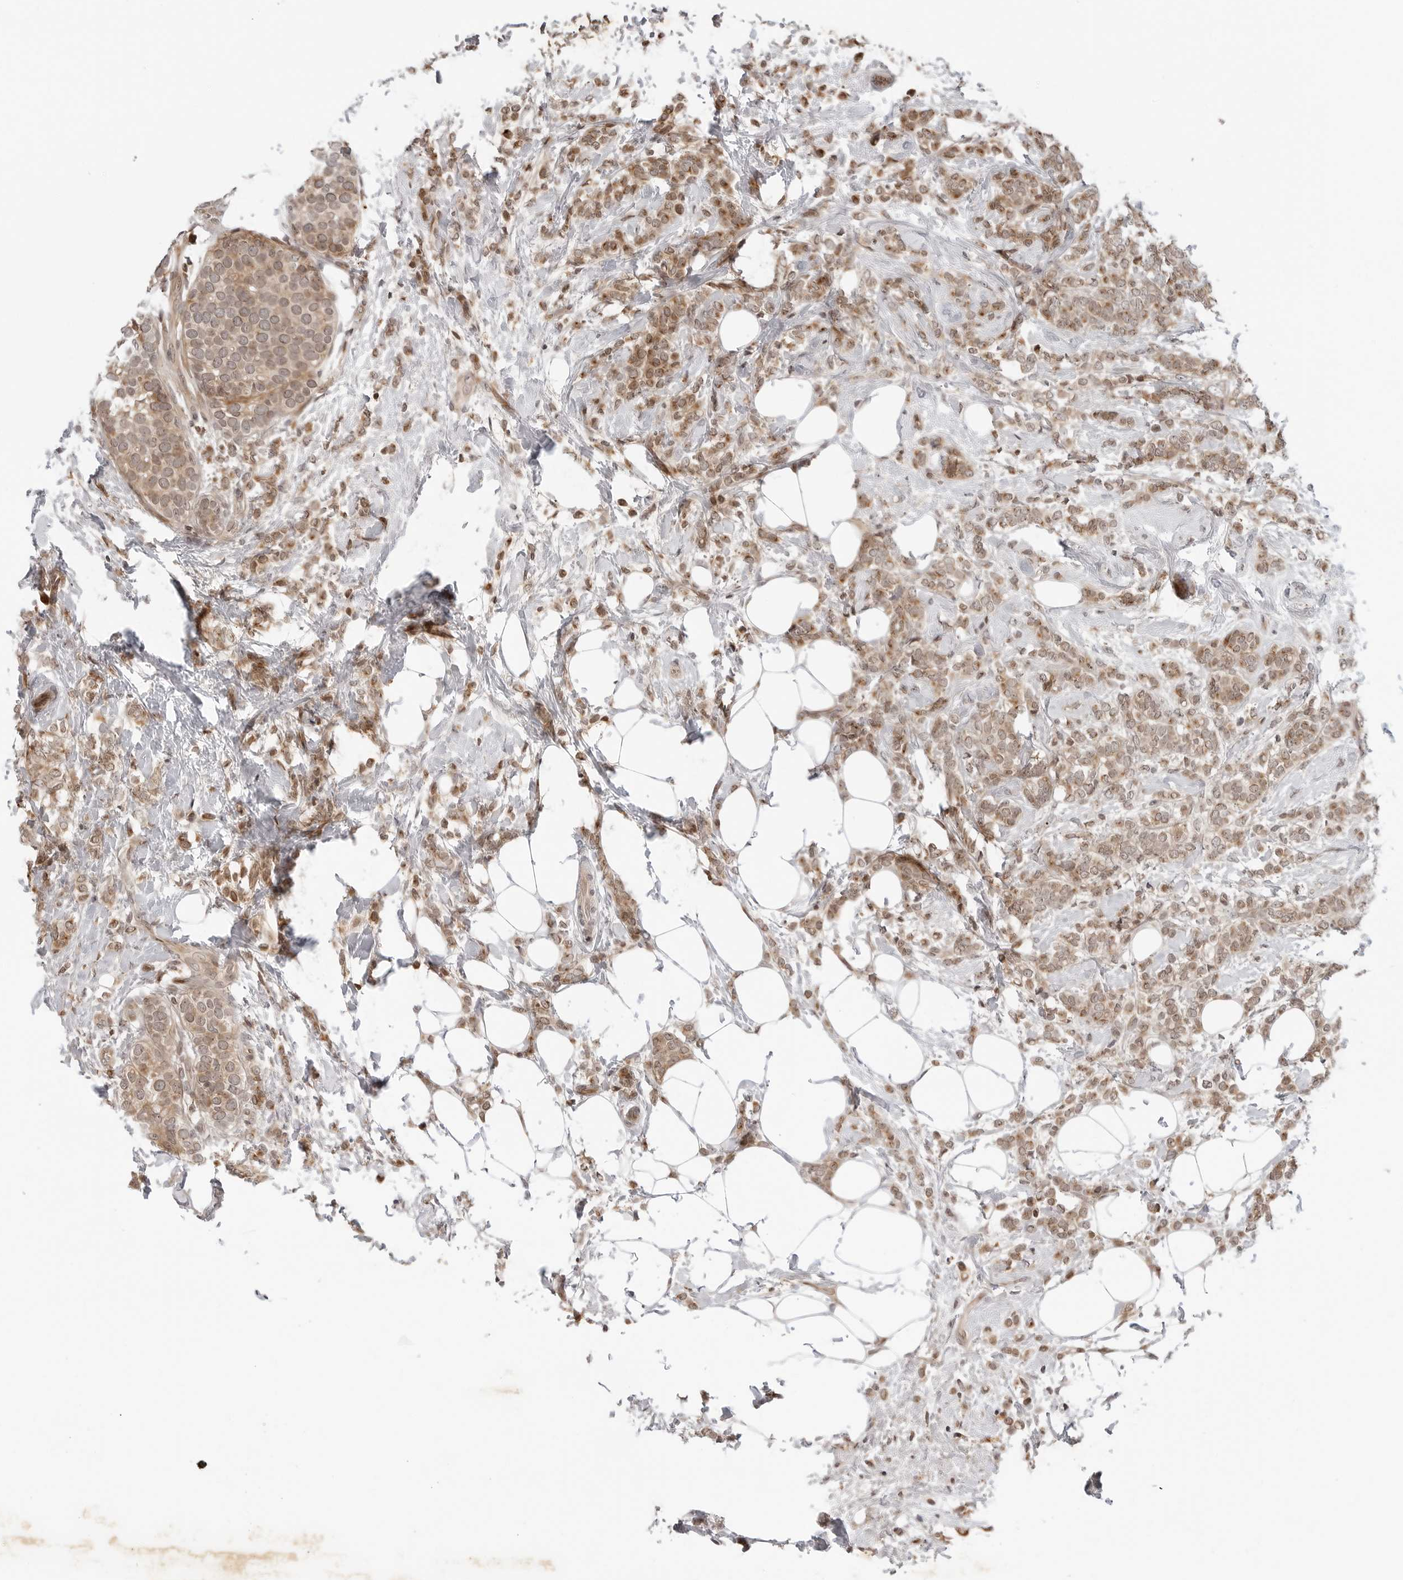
{"staining": {"intensity": "weak", "quantity": ">75%", "location": "cytoplasmic/membranous,nuclear"}, "tissue": "breast cancer", "cell_type": "Tumor cells", "image_type": "cancer", "snomed": [{"axis": "morphology", "description": "Lobular carcinoma"}, {"axis": "topography", "description": "Breast"}], "caption": "Human lobular carcinoma (breast) stained for a protein (brown) demonstrates weak cytoplasmic/membranous and nuclear positive positivity in about >75% of tumor cells.", "gene": "TIPRL", "patient": {"sex": "female", "age": 50}}